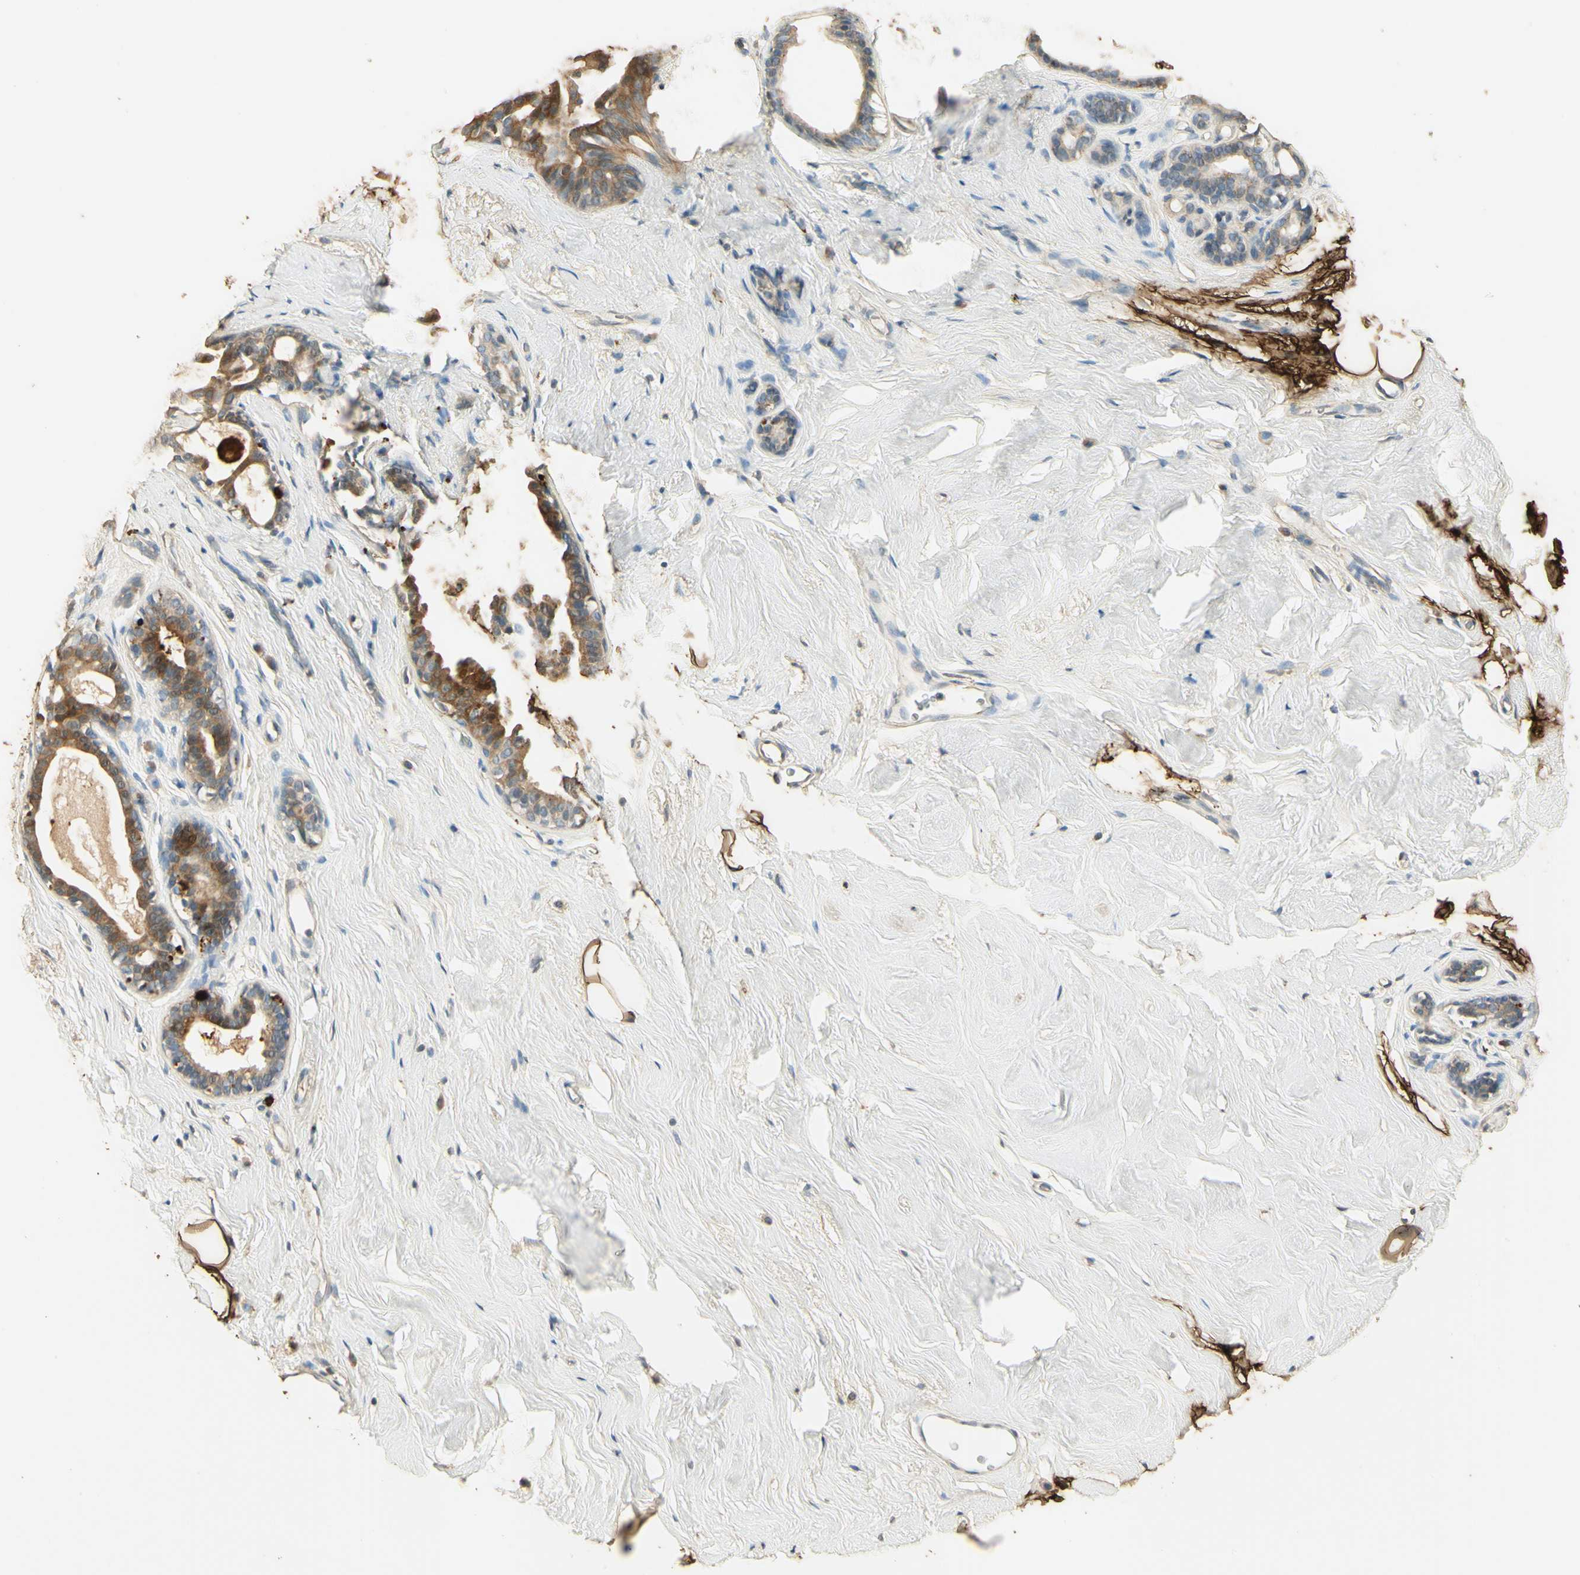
{"staining": {"intensity": "negative", "quantity": "none", "location": "none"}, "tissue": "breast", "cell_type": "Adipocytes", "image_type": "normal", "snomed": [{"axis": "morphology", "description": "Normal tissue, NOS"}, {"axis": "topography", "description": "Breast"}], "caption": "Unremarkable breast was stained to show a protein in brown. There is no significant positivity in adipocytes.", "gene": "ARHGEF17", "patient": {"sex": "female", "age": 75}}